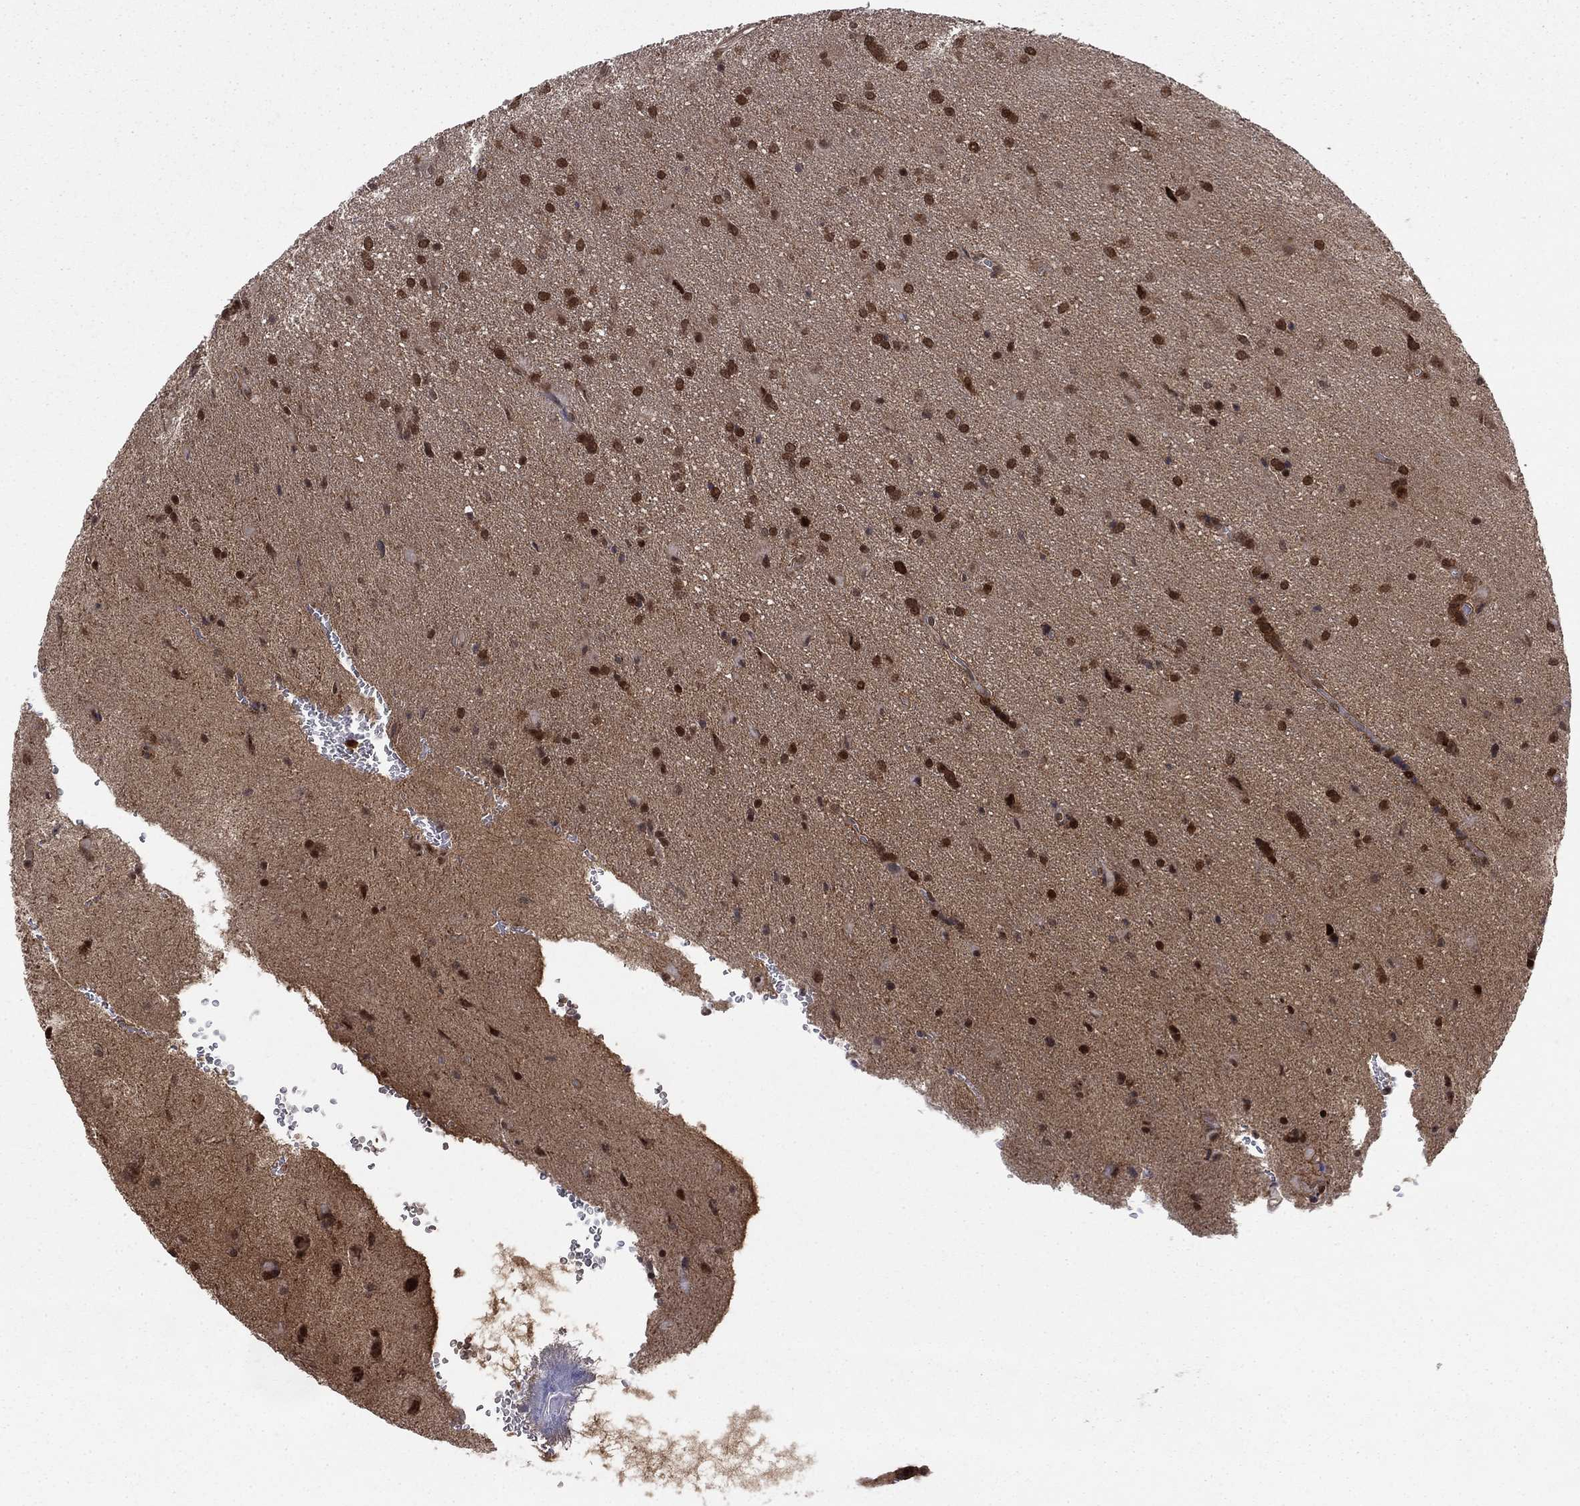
{"staining": {"intensity": "strong", "quantity": ">75%", "location": "nuclear"}, "tissue": "glioma", "cell_type": "Tumor cells", "image_type": "cancer", "snomed": [{"axis": "morphology", "description": "Glioma, malignant, Low grade"}, {"axis": "topography", "description": "Brain"}], "caption": "The image shows a brown stain indicating the presence of a protein in the nuclear of tumor cells in malignant glioma (low-grade). (brown staining indicates protein expression, while blue staining denotes nuclei).", "gene": "FKBP4", "patient": {"sex": "male", "age": 58}}